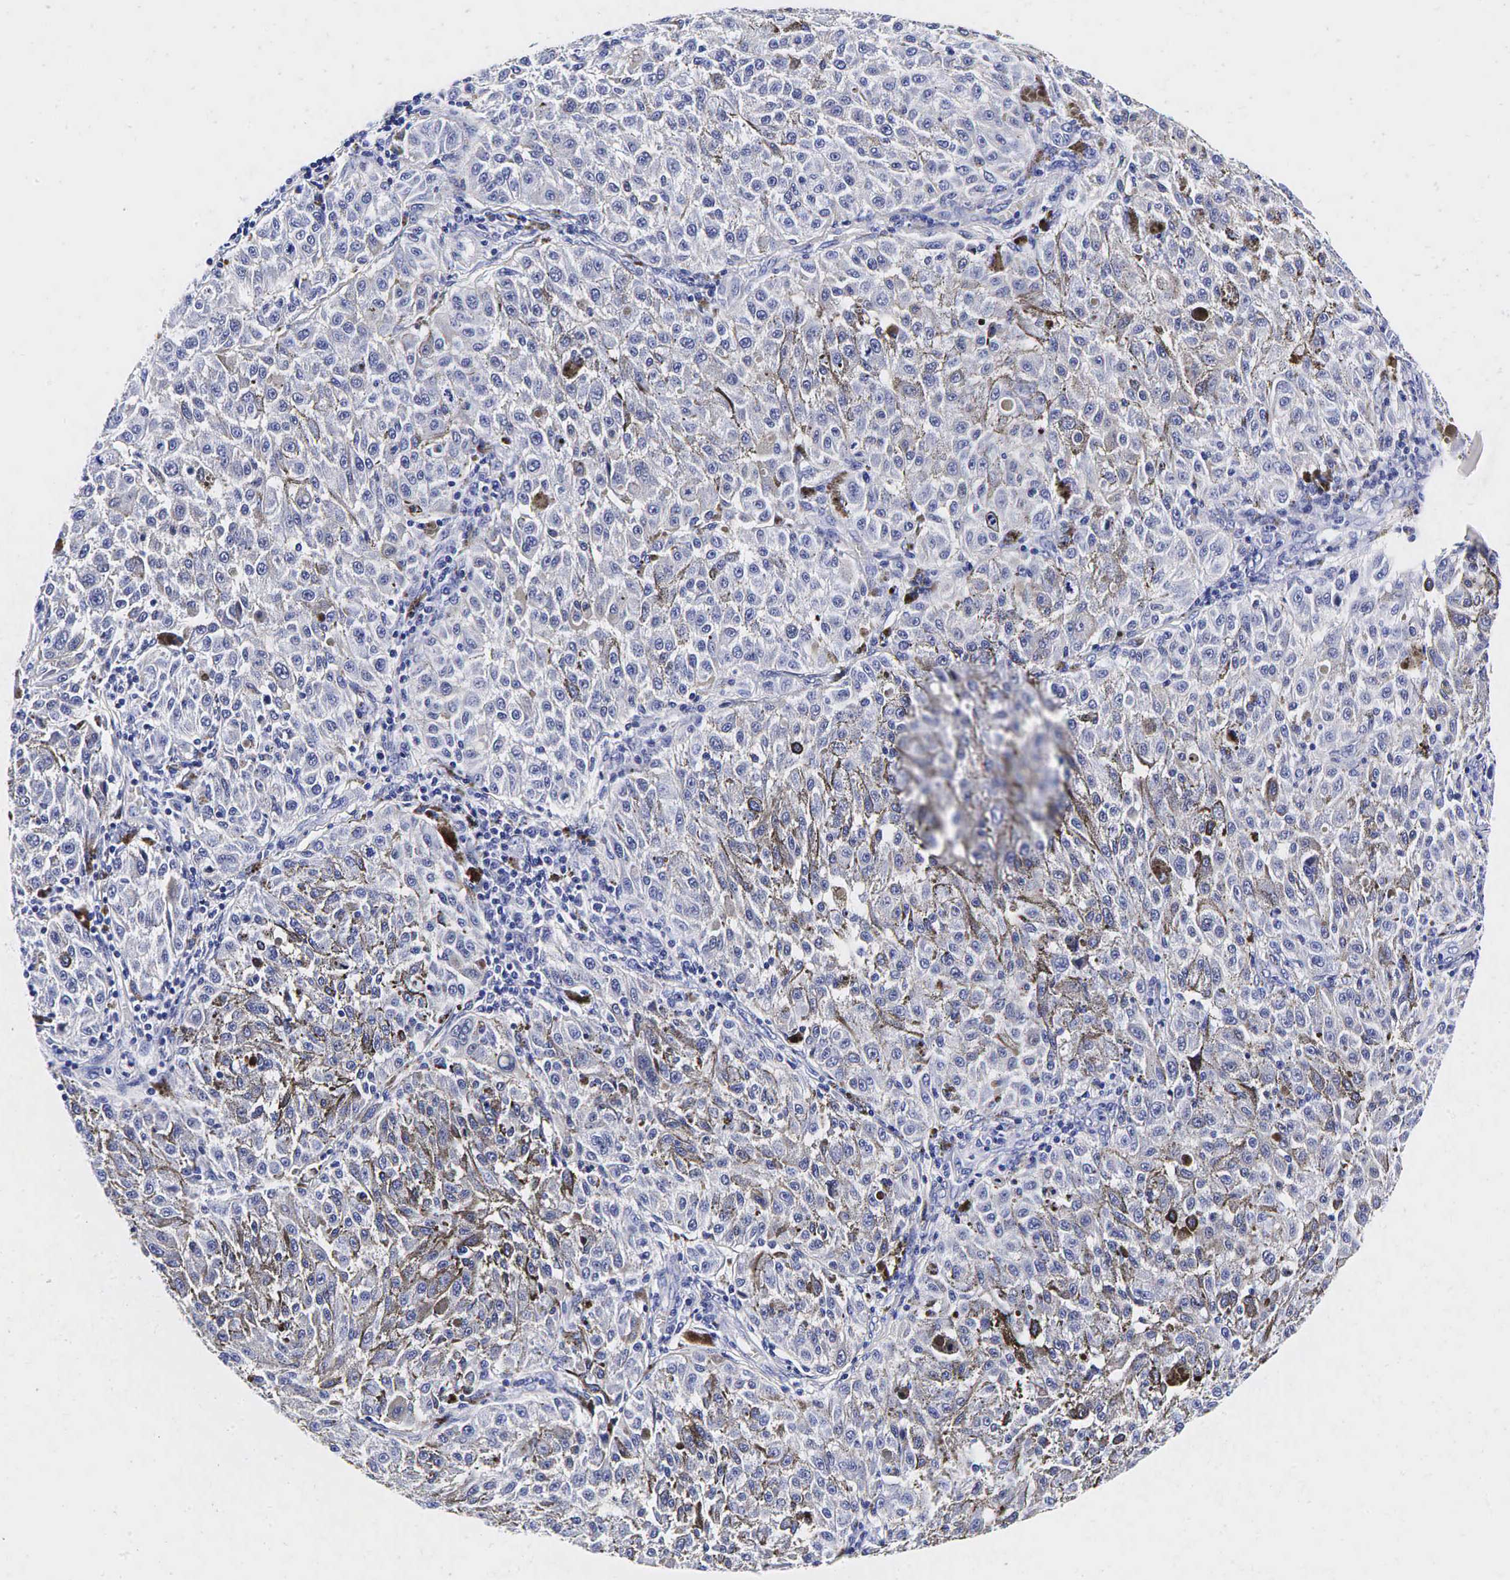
{"staining": {"intensity": "negative", "quantity": "none", "location": "none"}, "tissue": "melanoma", "cell_type": "Tumor cells", "image_type": "cancer", "snomed": [{"axis": "morphology", "description": "Malignant melanoma, NOS"}, {"axis": "topography", "description": "Skin"}], "caption": "Malignant melanoma was stained to show a protein in brown. There is no significant staining in tumor cells.", "gene": "GAST", "patient": {"sex": "female", "age": 64}}